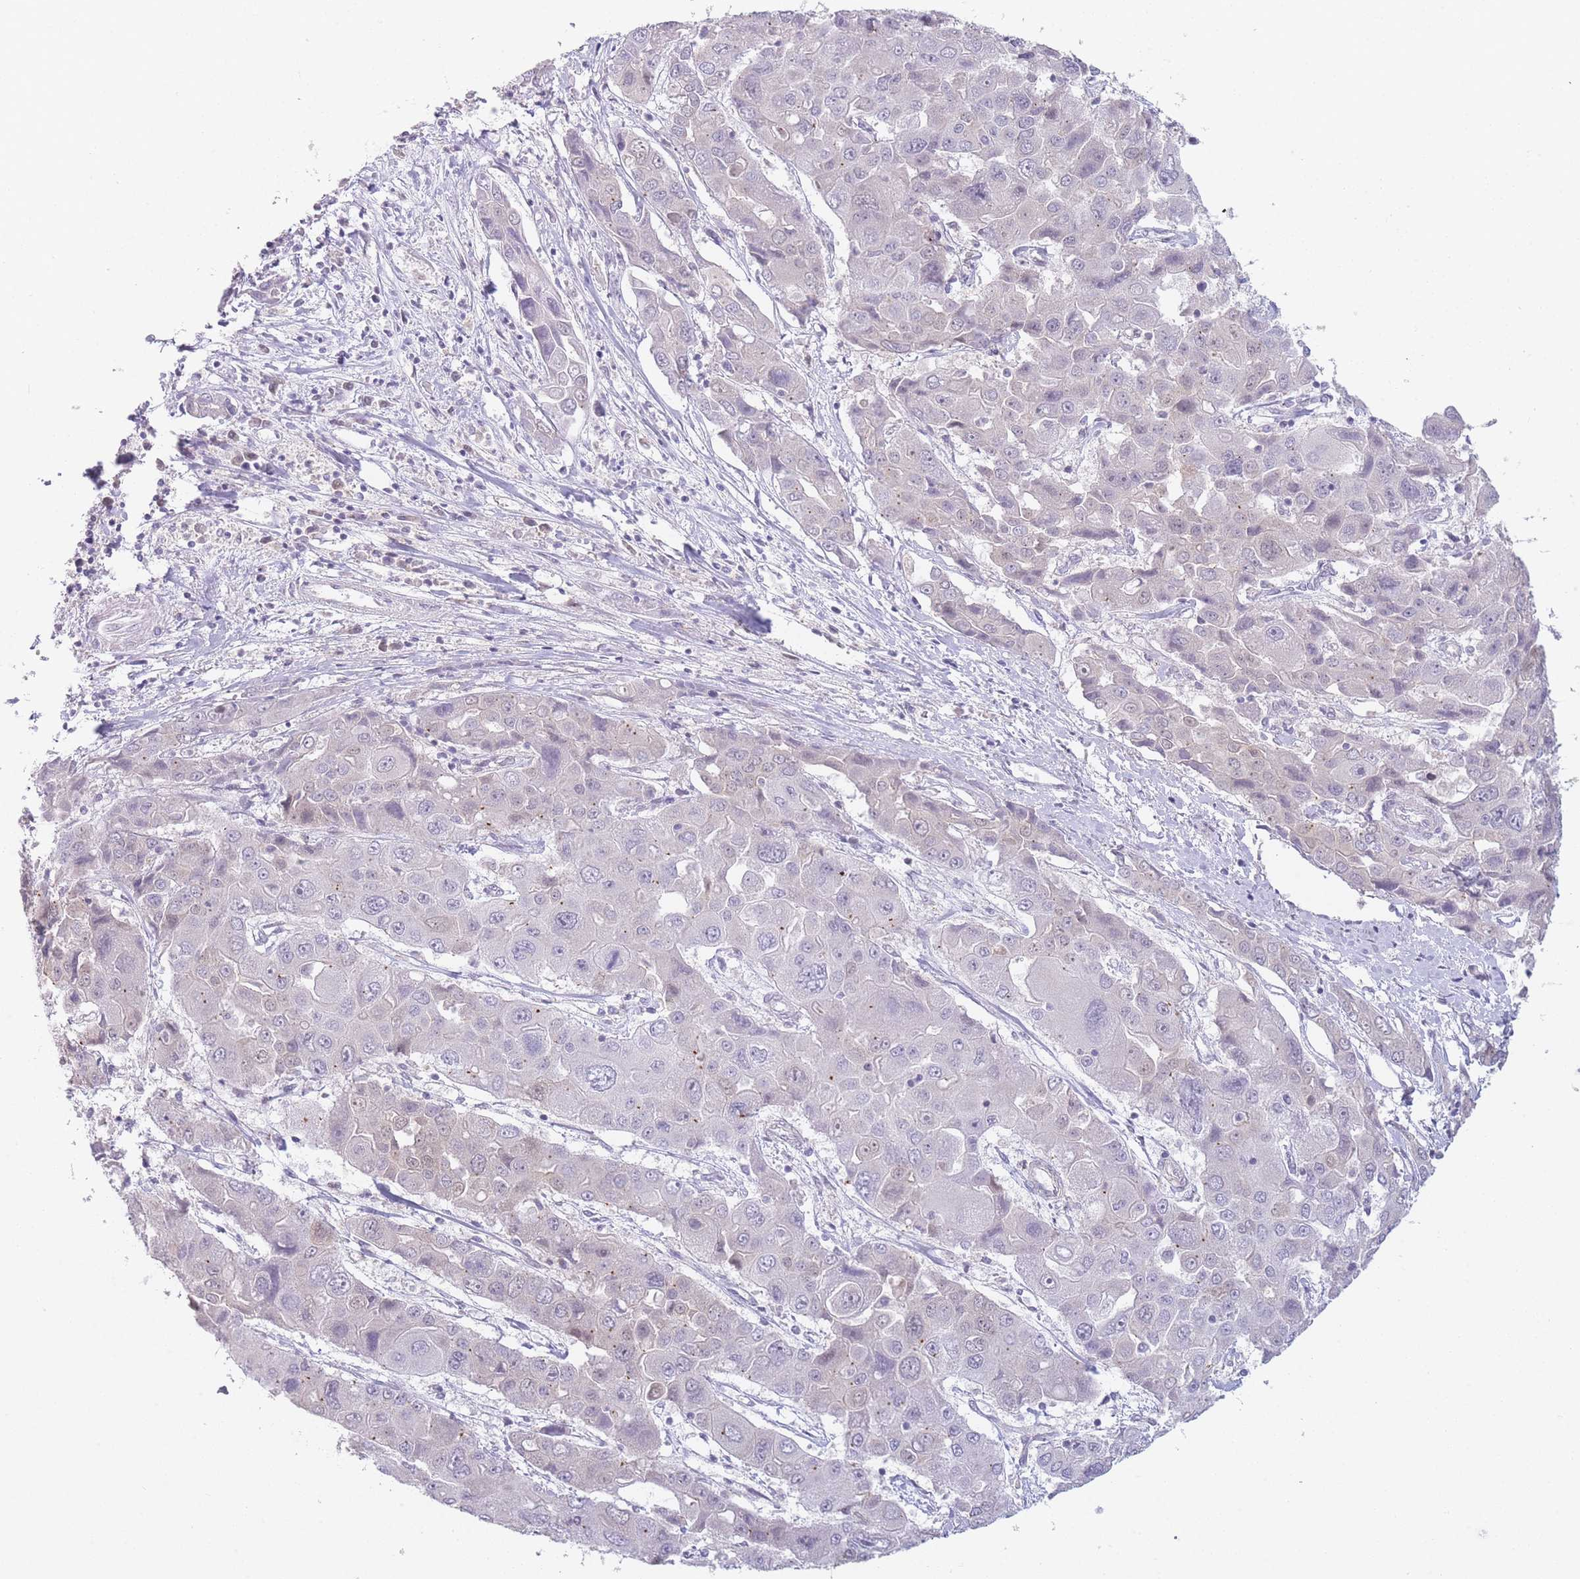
{"staining": {"intensity": "negative", "quantity": "none", "location": "none"}, "tissue": "liver cancer", "cell_type": "Tumor cells", "image_type": "cancer", "snomed": [{"axis": "morphology", "description": "Cholangiocarcinoma"}, {"axis": "topography", "description": "Liver"}], "caption": "High power microscopy photomicrograph of an immunohistochemistry (IHC) histopathology image of cholangiocarcinoma (liver), revealing no significant positivity in tumor cells. (Stains: DAB IHC with hematoxylin counter stain, Microscopy: brightfield microscopy at high magnification).", "gene": "MRI1", "patient": {"sex": "male", "age": 67}}